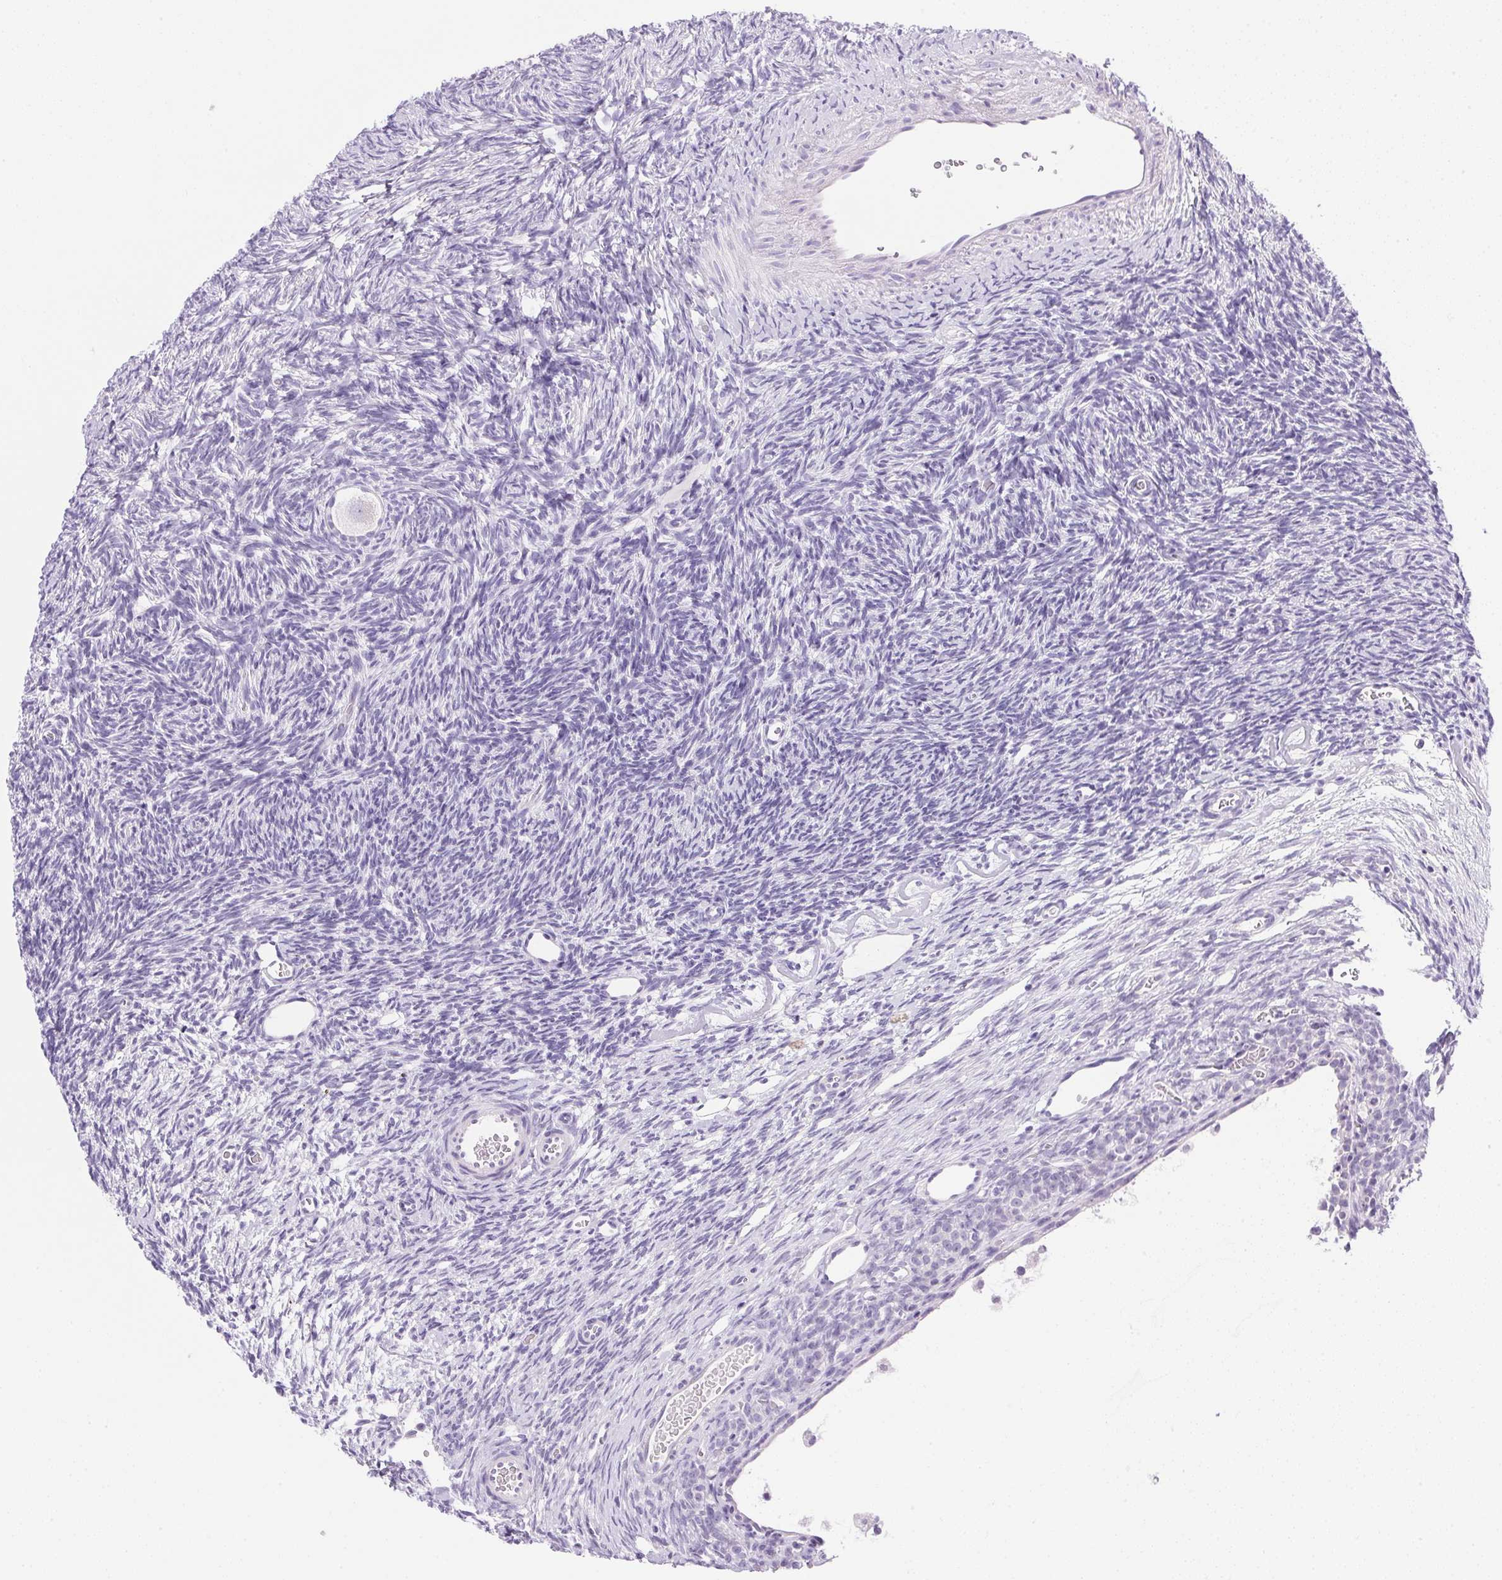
{"staining": {"intensity": "negative", "quantity": "none", "location": "none"}, "tissue": "ovary", "cell_type": "Follicle cells", "image_type": "normal", "snomed": [{"axis": "morphology", "description": "Normal tissue, NOS"}, {"axis": "topography", "description": "Ovary"}], "caption": "DAB immunohistochemical staining of benign human ovary demonstrates no significant expression in follicle cells.", "gene": "ATP6V0A4", "patient": {"sex": "female", "age": 34}}